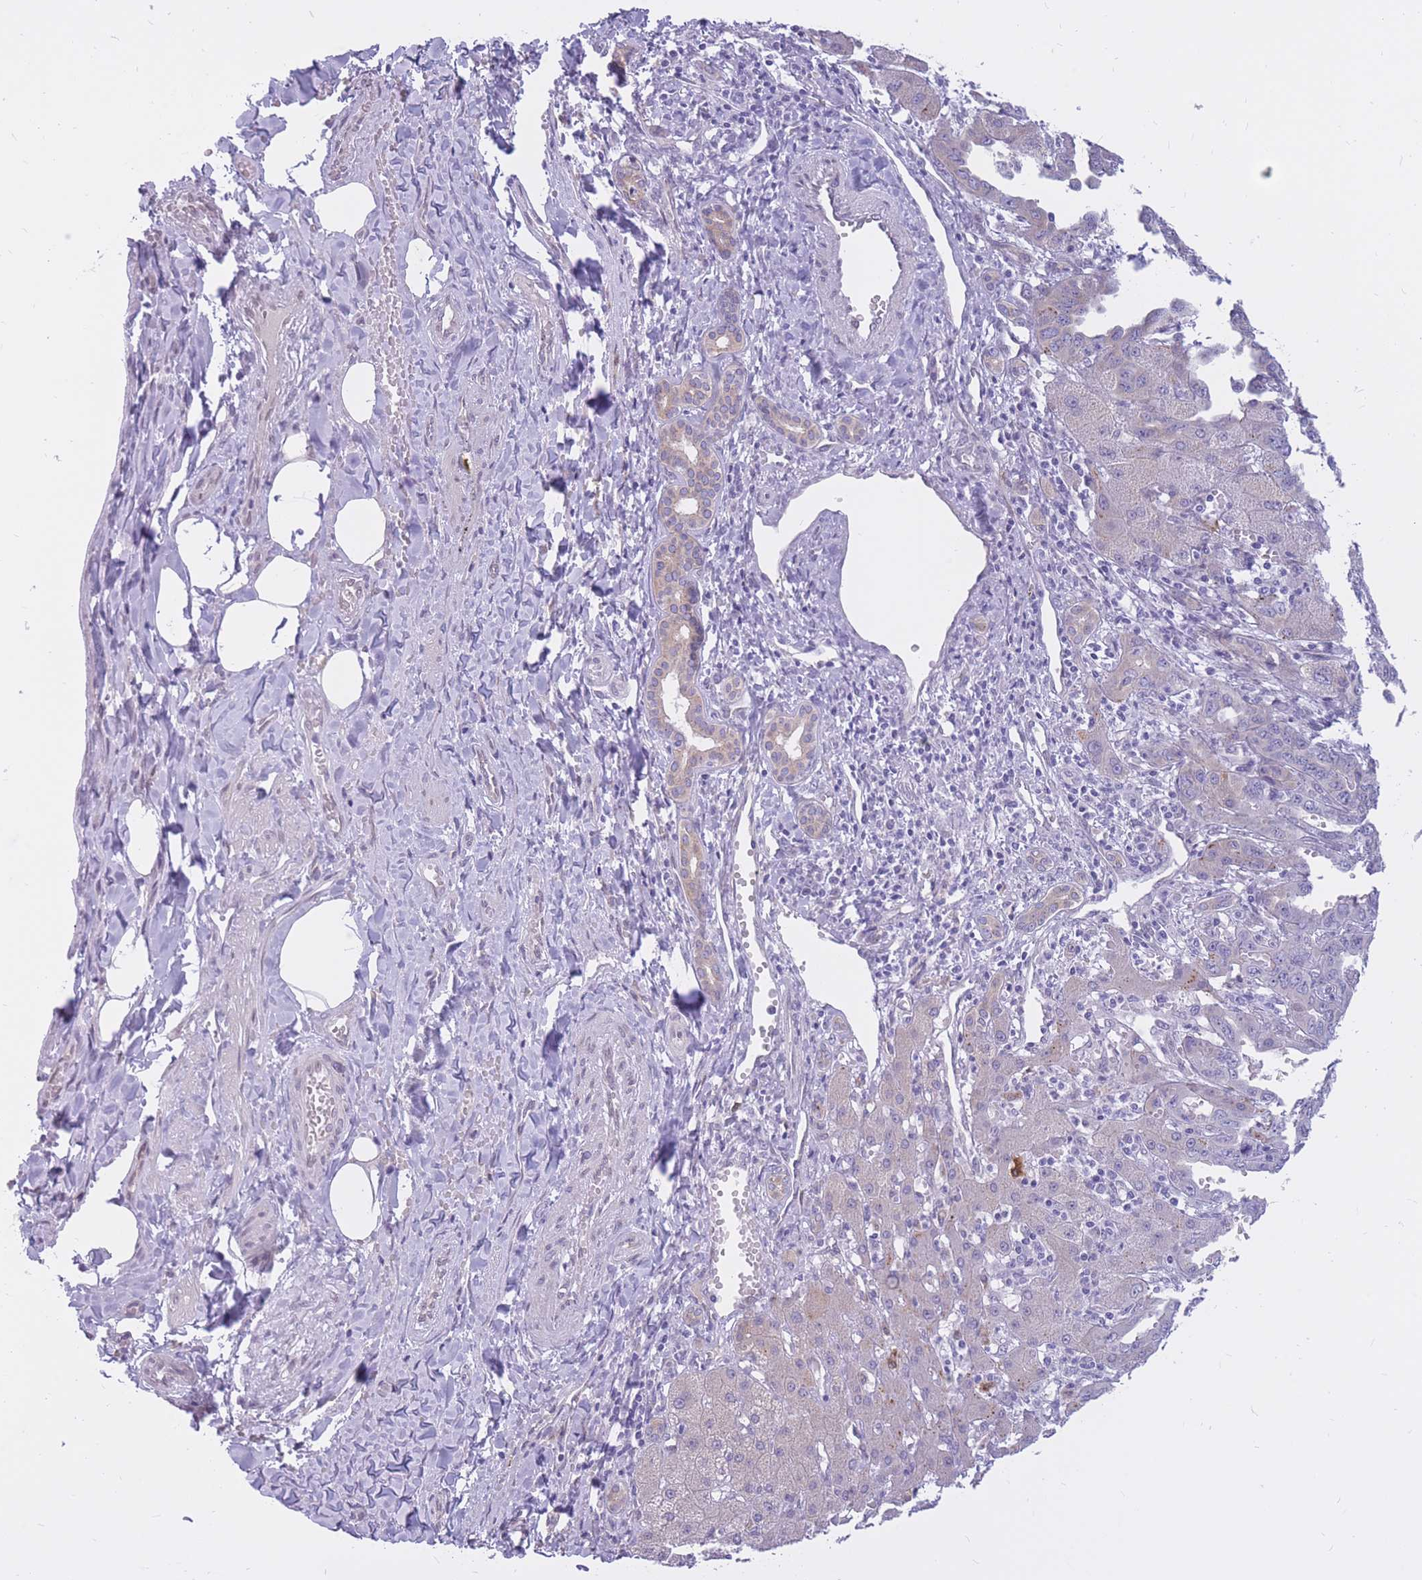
{"staining": {"intensity": "negative", "quantity": "none", "location": "none"}, "tissue": "liver cancer", "cell_type": "Tumor cells", "image_type": "cancer", "snomed": [{"axis": "morphology", "description": "Cholangiocarcinoma"}, {"axis": "topography", "description": "Liver"}], "caption": "IHC histopathology image of neoplastic tissue: liver cholangiocarcinoma stained with DAB (3,3'-diaminobenzidine) reveals no significant protein staining in tumor cells.", "gene": "HOOK2", "patient": {"sex": "male", "age": 59}}